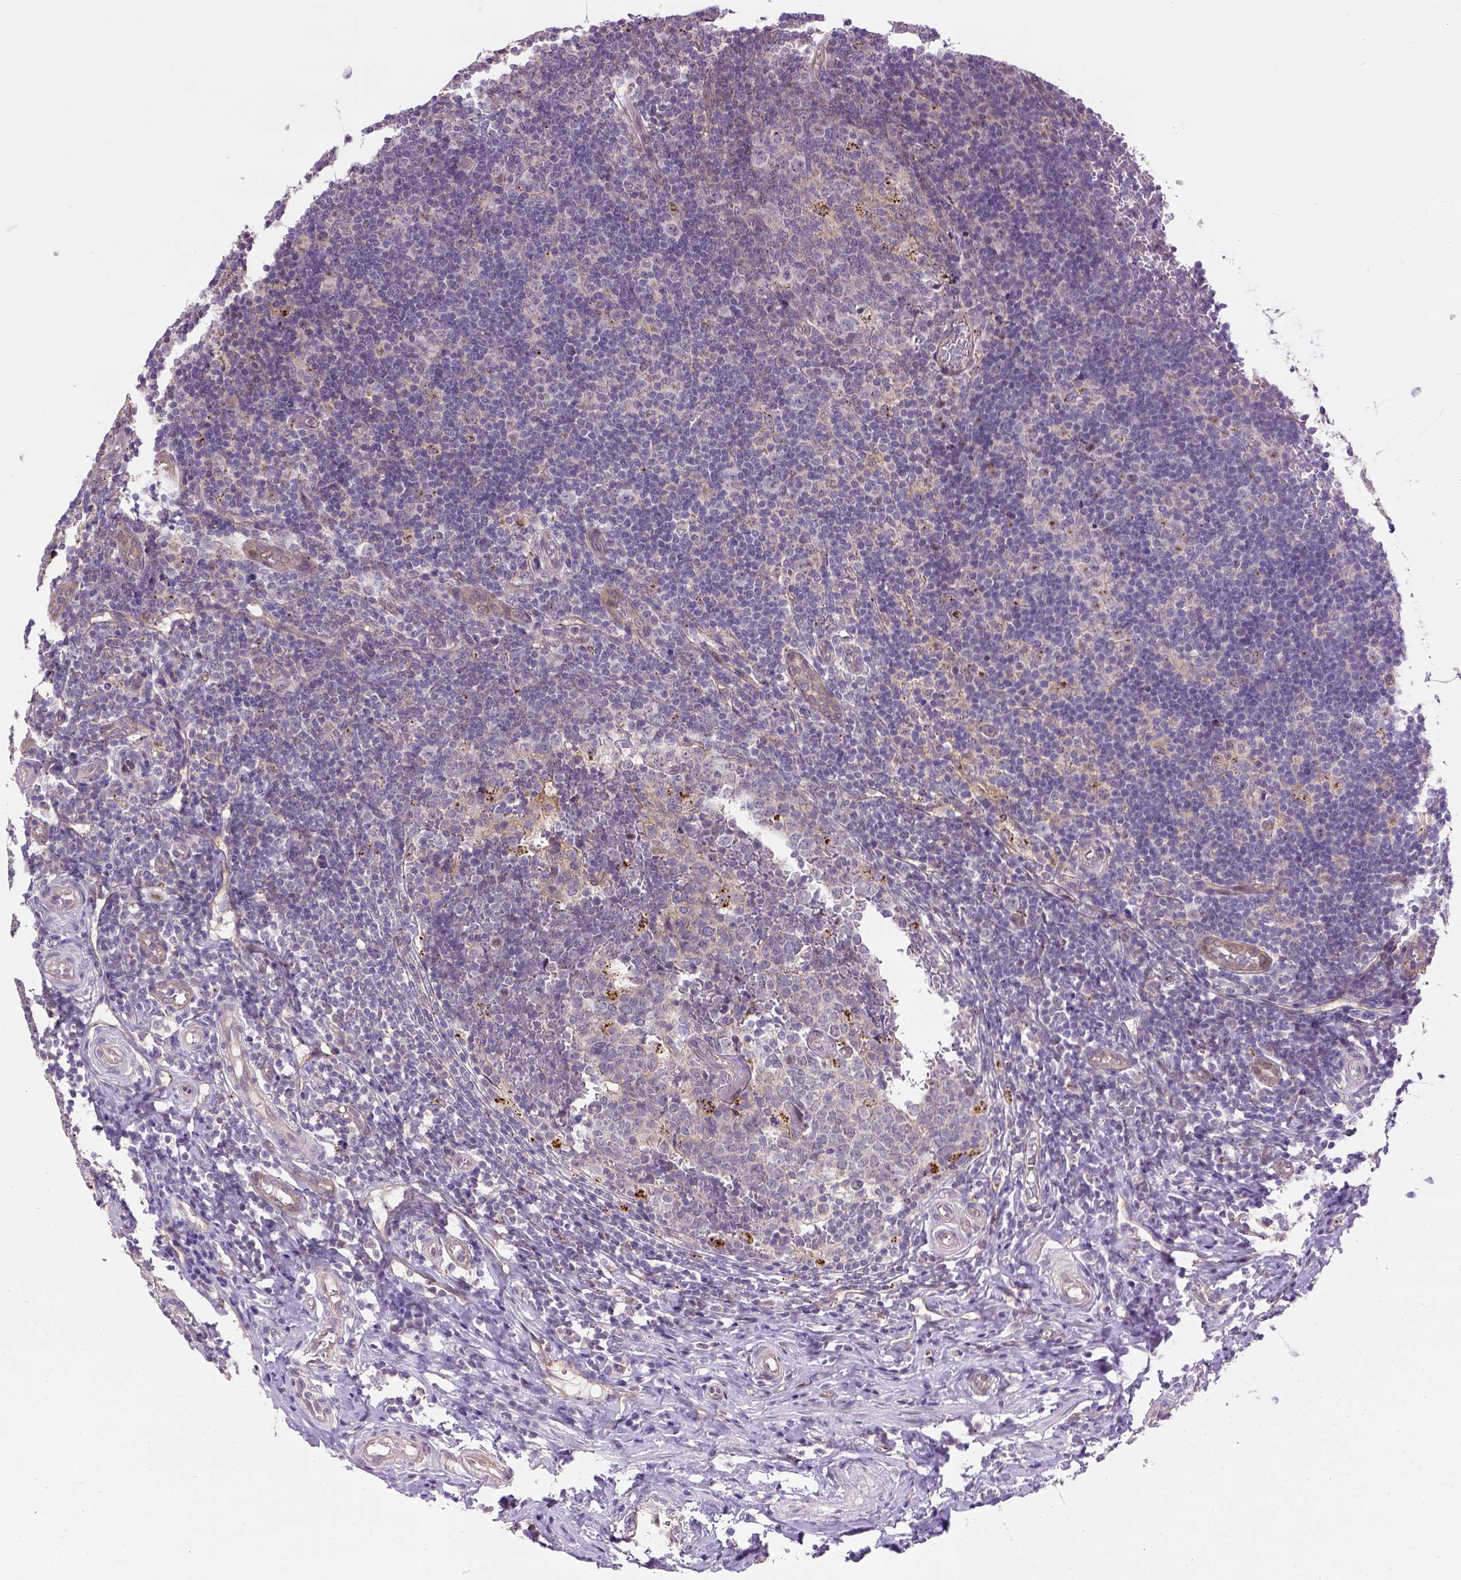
{"staining": {"intensity": "weak", "quantity": "<25%", "location": "cytoplasmic/membranous"}, "tissue": "appendix", "cell_type": "Glandular cells", "image_type": "normal", "snomed": [{"axis": "morphology", "description": "Normal tissue, NOS"}, {"axis": "topography", "description": "Appendix"}], "caption": "There is no significant expression in glandular cells of appendix. (Stains: DAB immunohistochemistry (IHC) with hematoxylin counter stain, Microscopy: brightfield microscopy at high magnification).", "gene": "KAZN", "patient": {"sex": "male", "age": 18}}